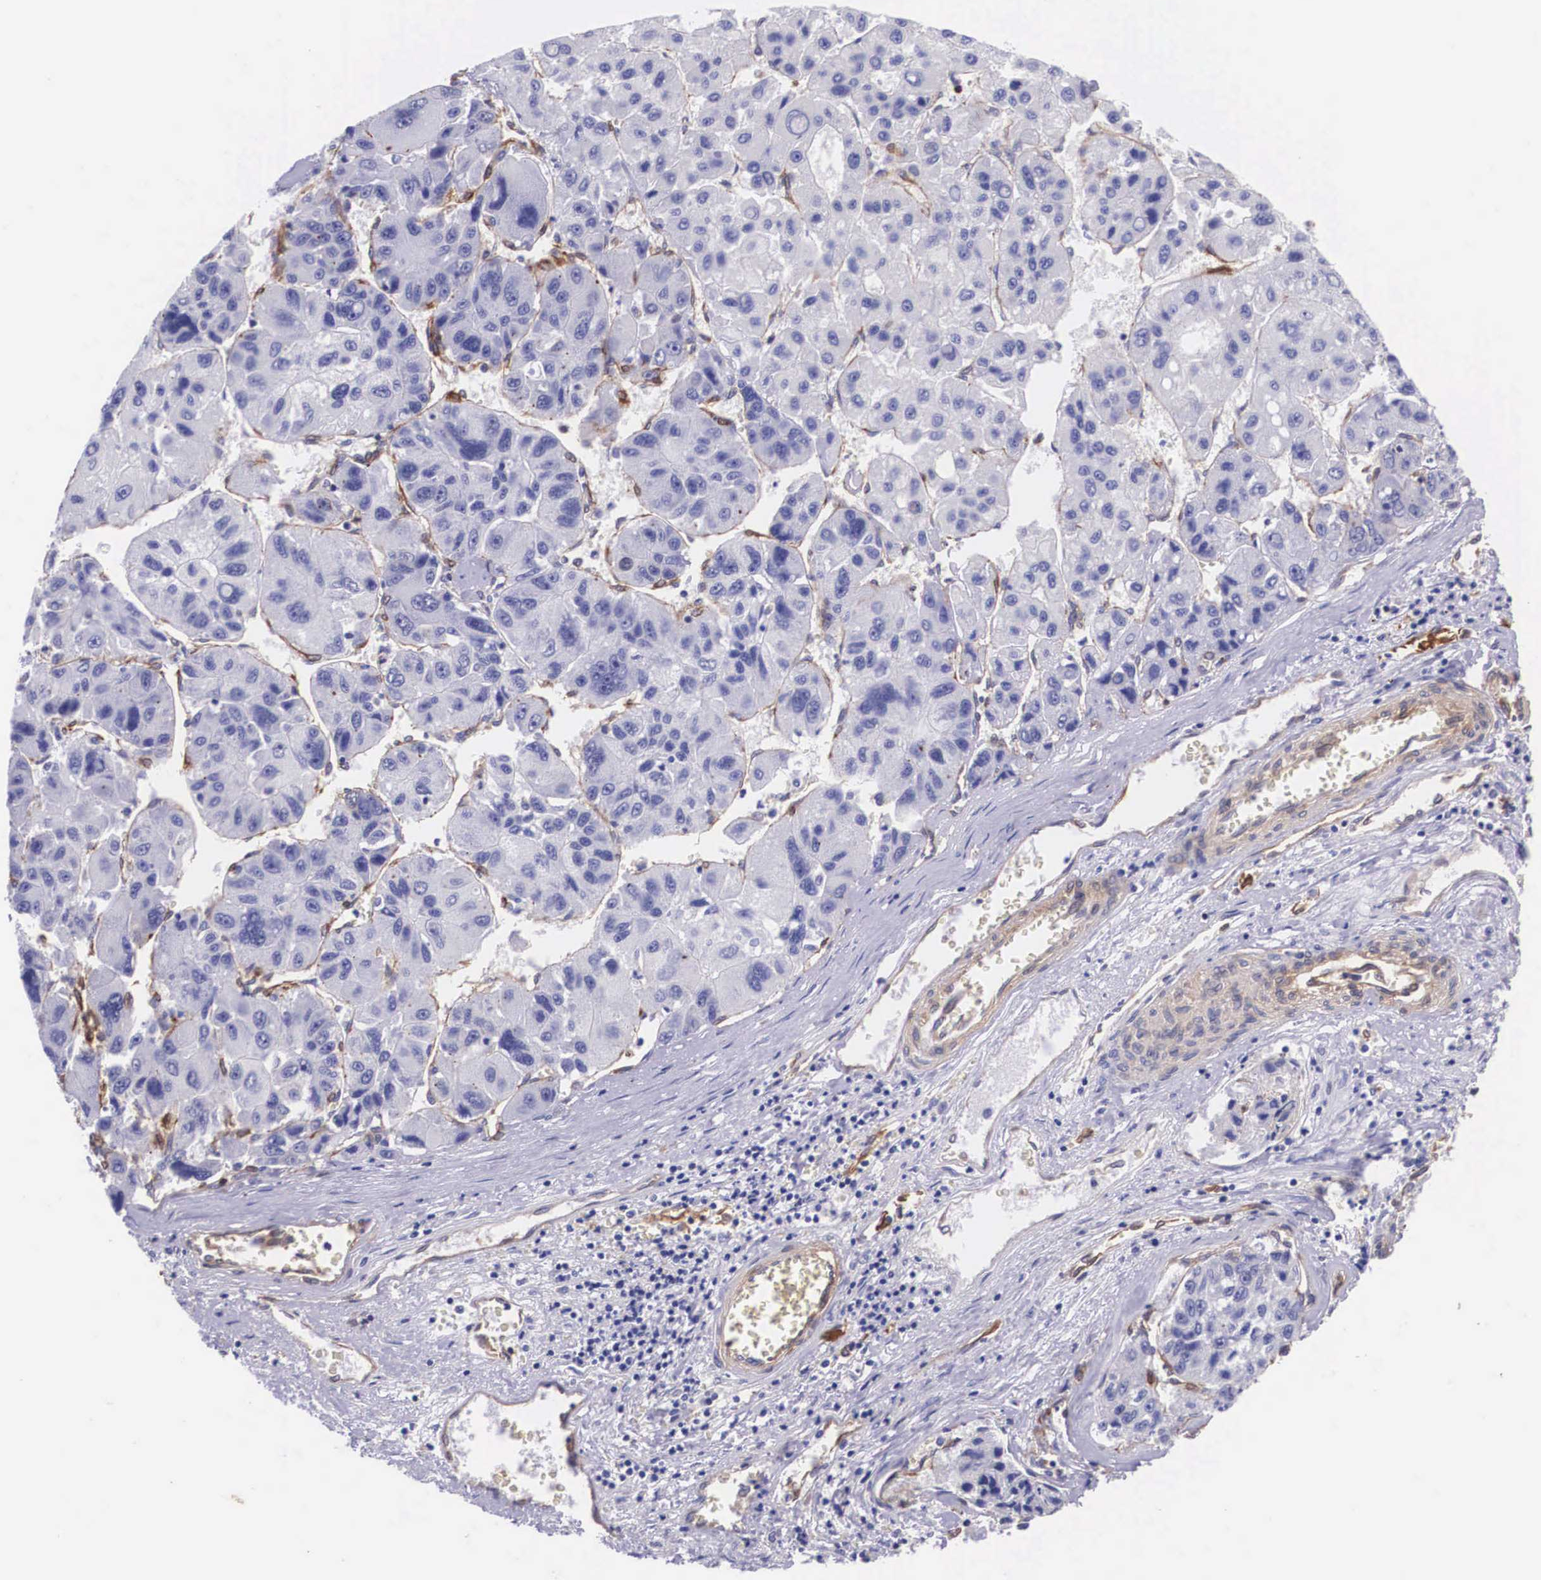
{"staining": {"intensity": "moderate", "quantity": "<25%", "location": "cytoplasmic/membranous"}, "tissue": "liver cancer", "cell_type": "Tumor cells", "image_type": "cancer", "snomed": [{"axis": "morphology", "description": "Carcinoma, Hepatocellular, NOS"}, {"axis": "topography", "description": "Liver"}], "caption": "A low amount of moderate cytoplasmic/membranous positivity is seen in about <25% of tumor cells in hepatocellular carcinoma (liver) tissue.", "gene": "BCAR1", "patient": {"sex": "male", "age": 64}}